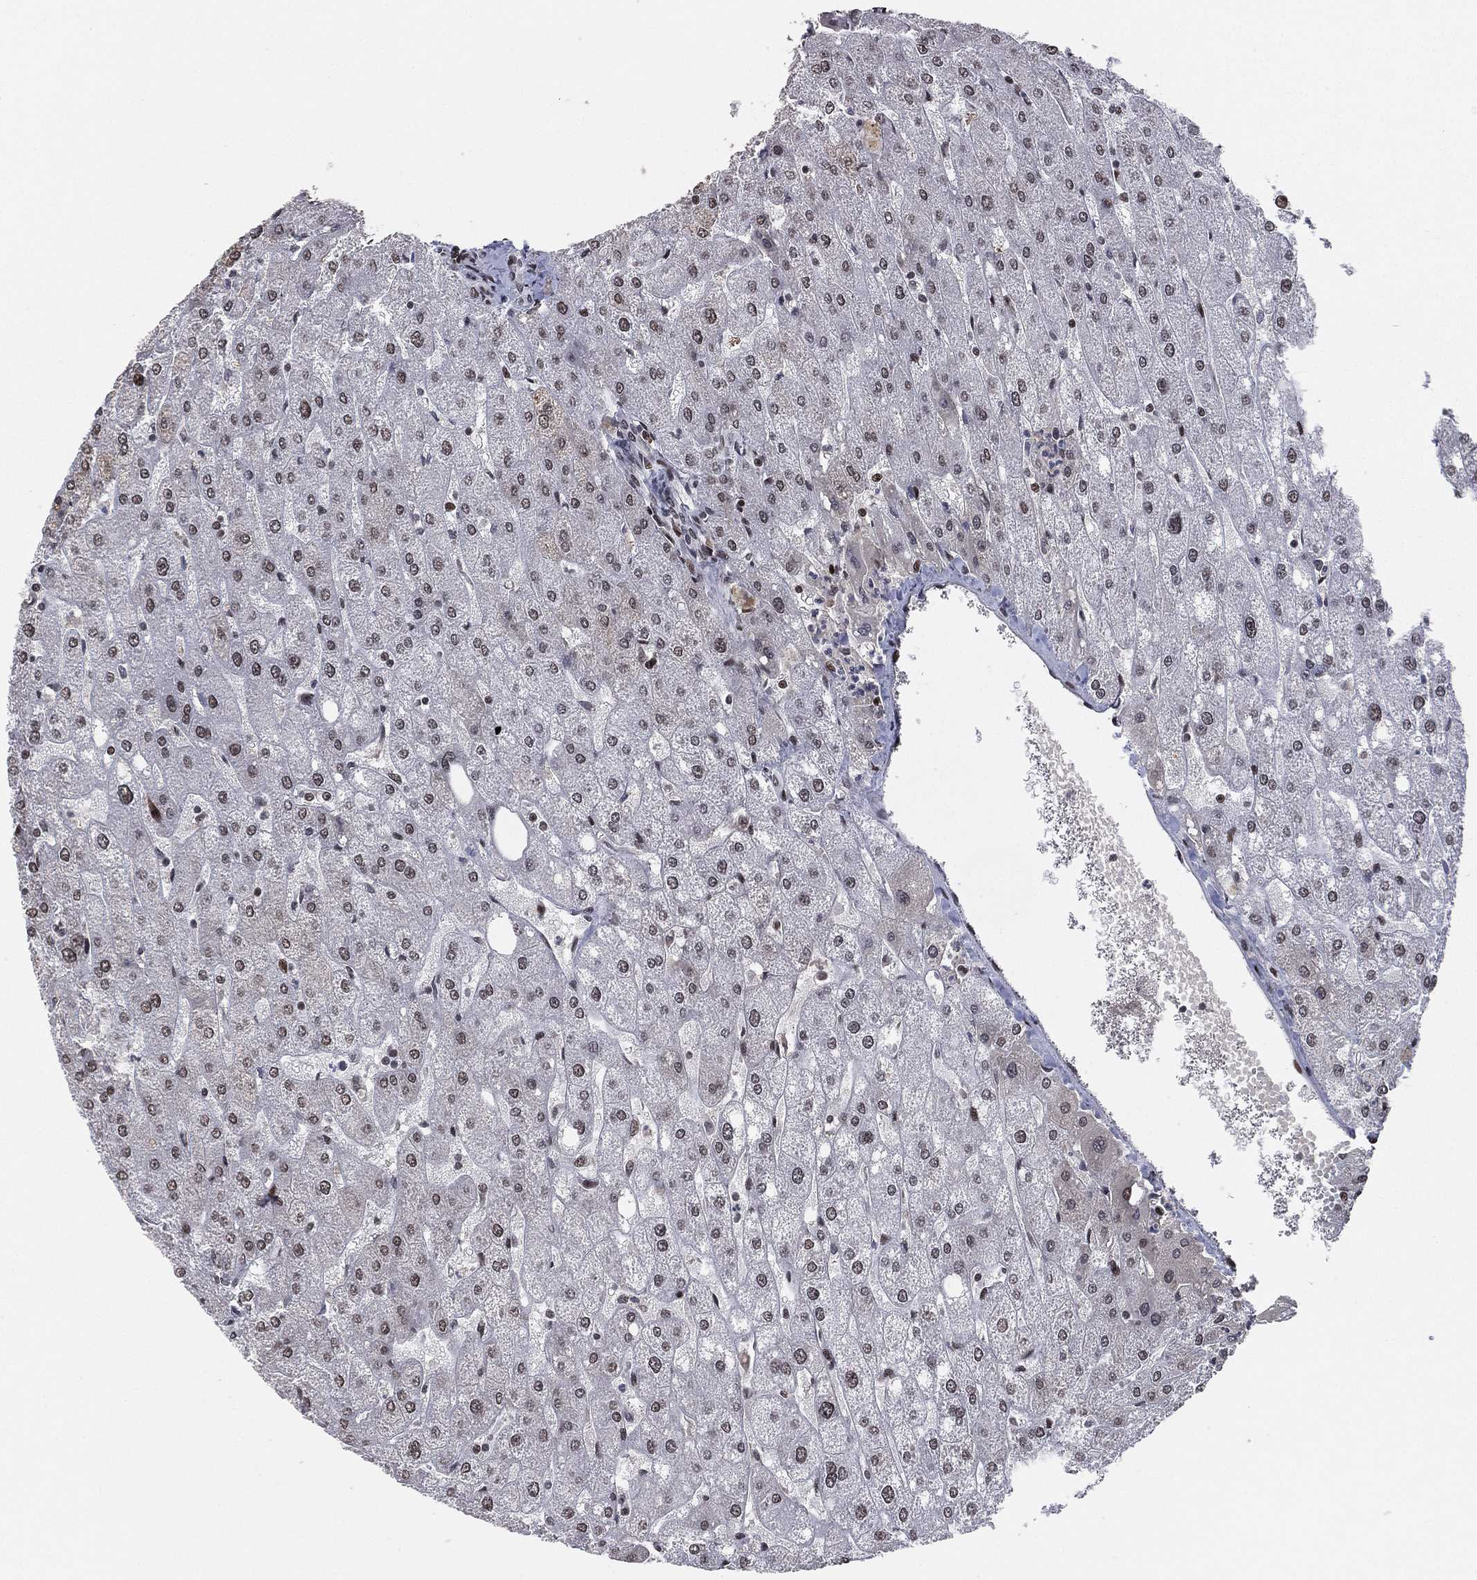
{"staining": {"intensity": "negative", "quantity": "none", "location": "none"}, "tissue": "liver", "cell_type": "Cholangiocytes", "image_type": "normal", "snomed": [{"axis": "morphology", "description": "Normal tissue, NOS"}, {"axis": "topography", "description": "Liver"}], "caption": "Immunohistochemistry (IHC) photomicrograph of normal liver stained for a protein (brown), which demonstrates no positivity in cholangiocytes. The staining was performed using DAB (3,3'-diaminobenzidine) to visualize the protein expression in brown, while the nuclei were stained in blue with hematoxylin (Magnification: 20x).", "gene": "RTF1", "patient": {"sex": "male", "age": 67}}